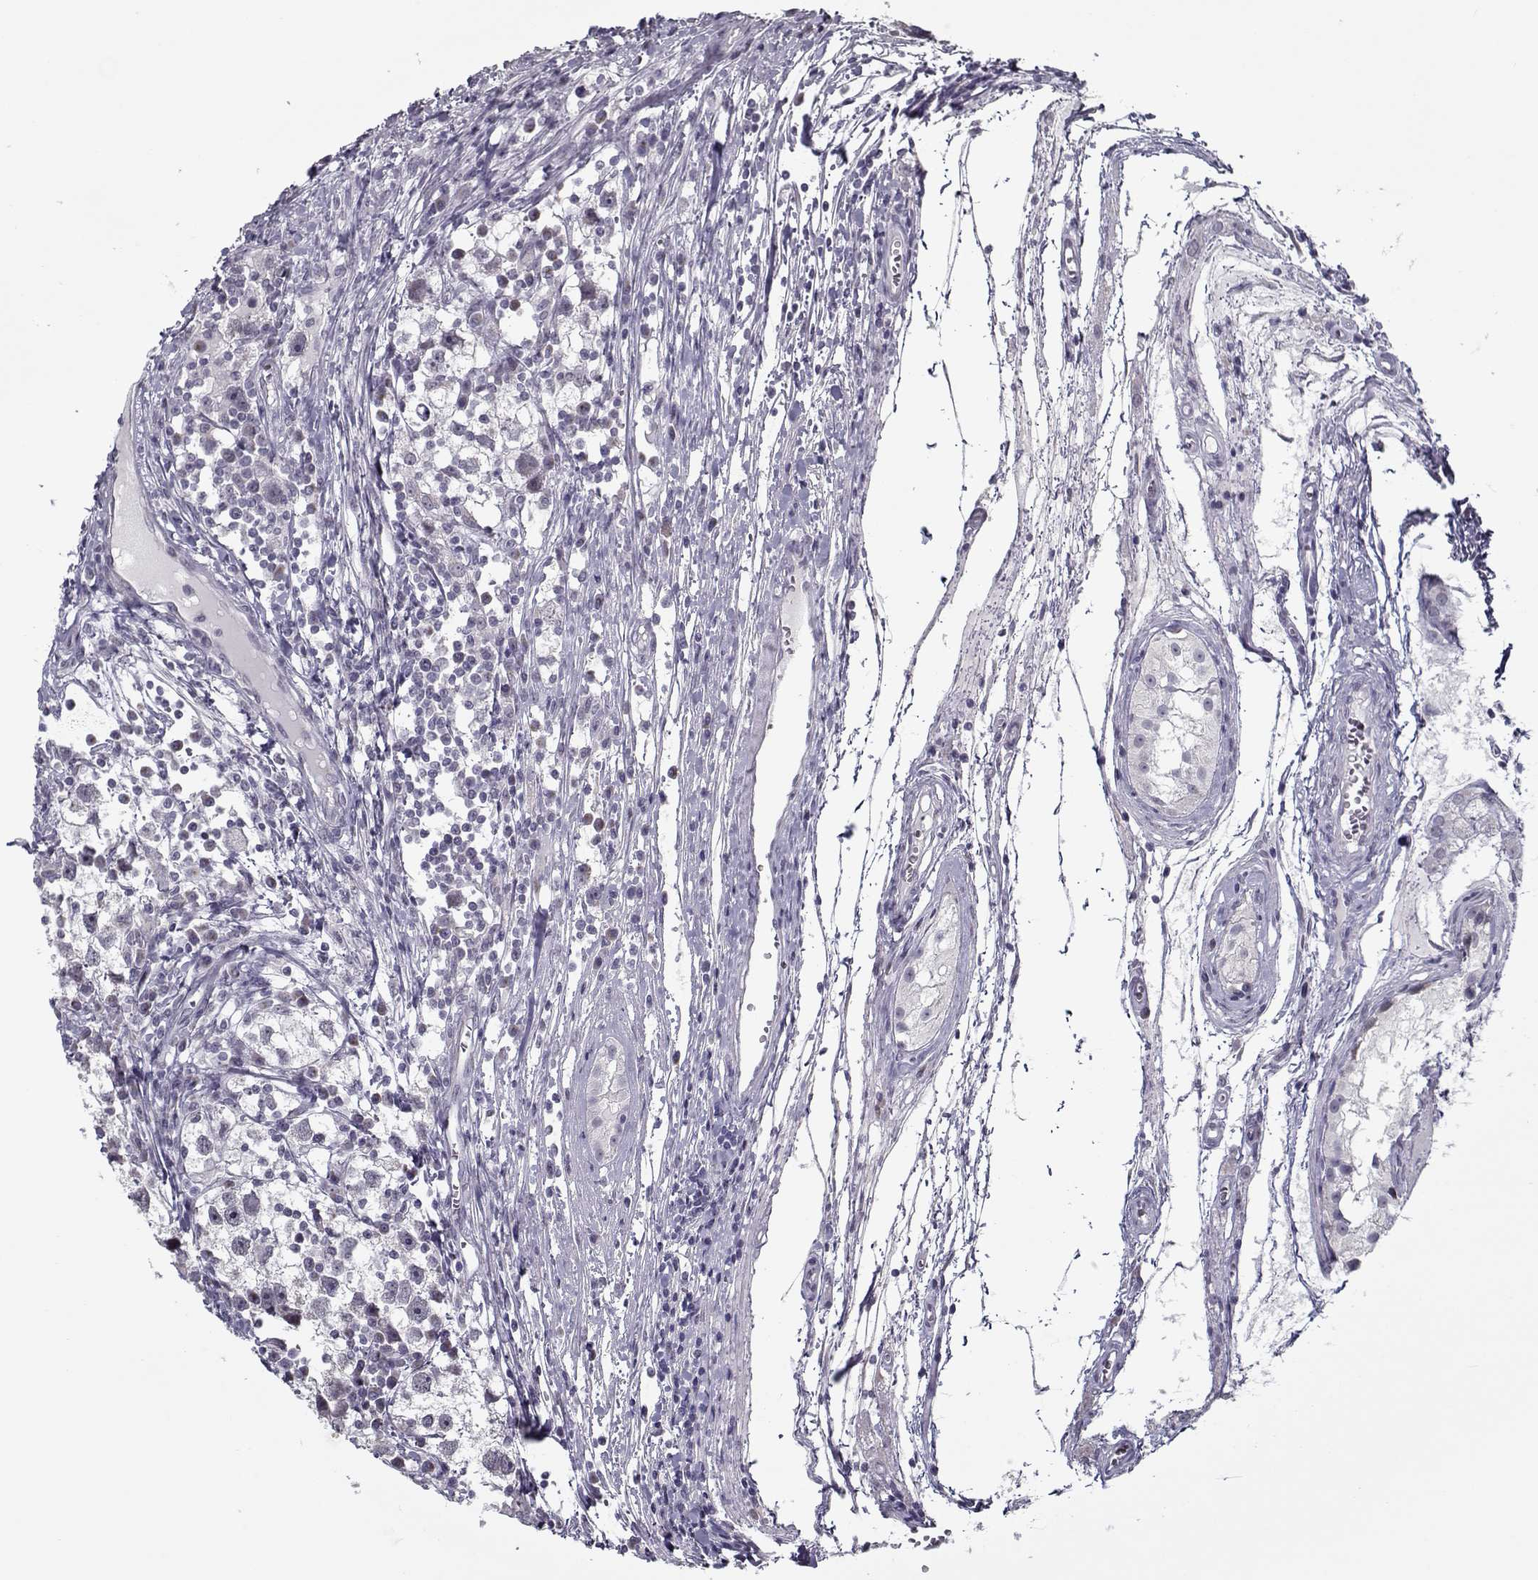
{"staining": {"intensity": "negative", "quantity": "none", "location": "none"}, "tissue": "testis cancer", "cell_type": "Tumor cells", "image_type": "cancer", "snomed": [{"axis": "morphology", "description": "Seminoma, NOS"}, {"axis": "topography", "description": "Testis"}], "caption": "This histopathology image is of seminoma (testis) stained with immunohistochemistry to label a protein in brown with the nuclei are counter-stained blue. There is no positivity in tumor cells.", "gene": "SEC16B", "patient": {"sex": "male", "age": 30}}